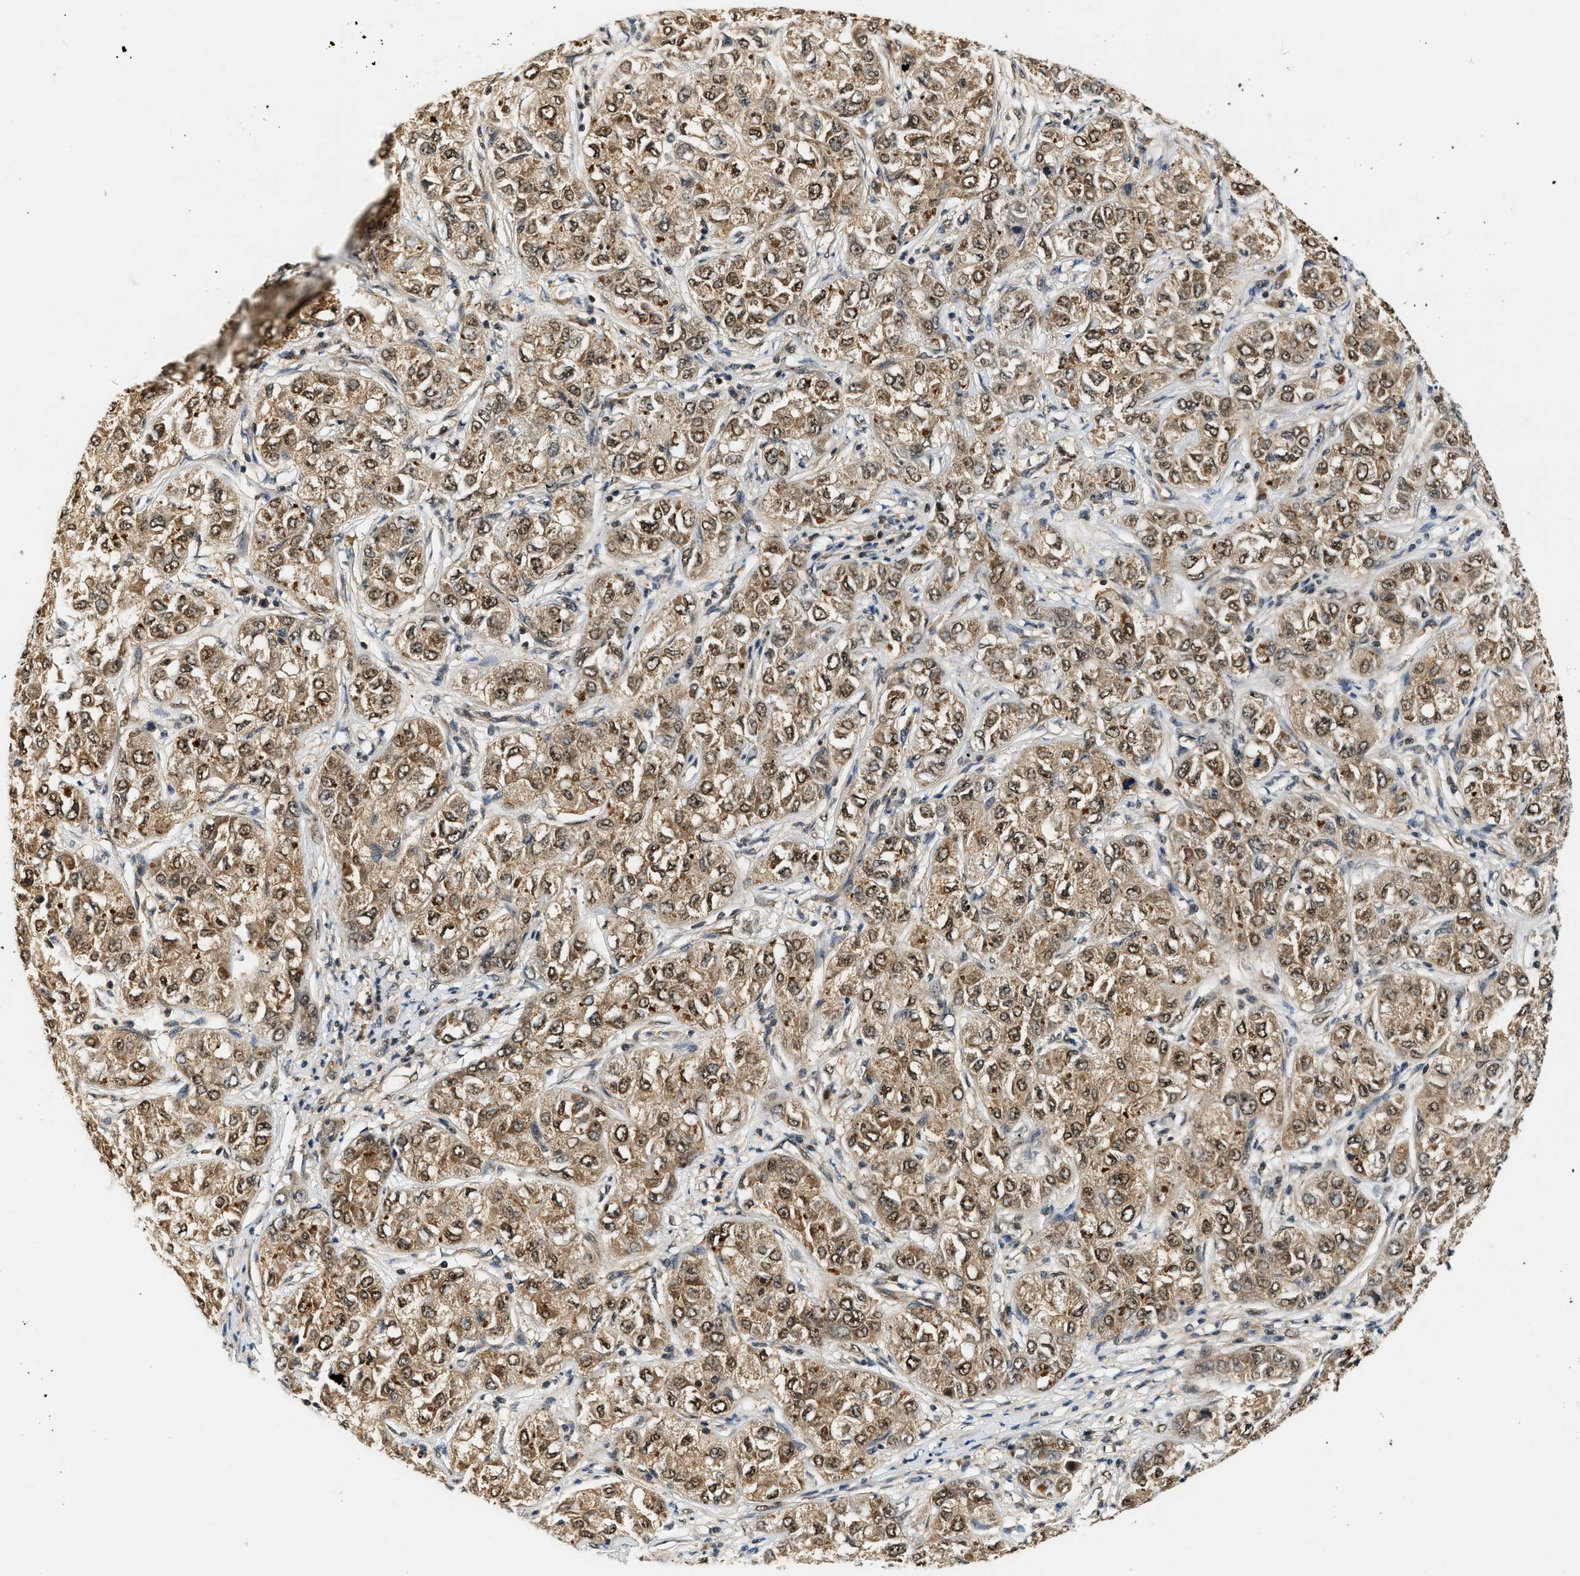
{"staining": {"intensity": "strong", "quantity": ">75%", "location": "cytoplasmic/membranous,nuclear"}, "tissue": "liver cancer", "cell_type": "Tumor cells", "image_type": "cancer", "snomed": [{"axis": "morphology", "description": "Carcinoma, Hepatocellular, NOS"}, {"axis": "topography", "description": "Liver"}], "caption": "IHC staining of liver cancer (hepatocellular carcinoma), which shows high levels of strong cytoplasmic/membranous and nuclear positivity in approximately >75% of tumor cells indicating strong cytoplasmic/membranous and nuclear protein positivity. The staining was performed using DAB (brown) for protein detection and nuclei were counterstained in hematoxylin (blue).", "gene": "PSMD3", "patient": {"sex": "male", "age": 80}}